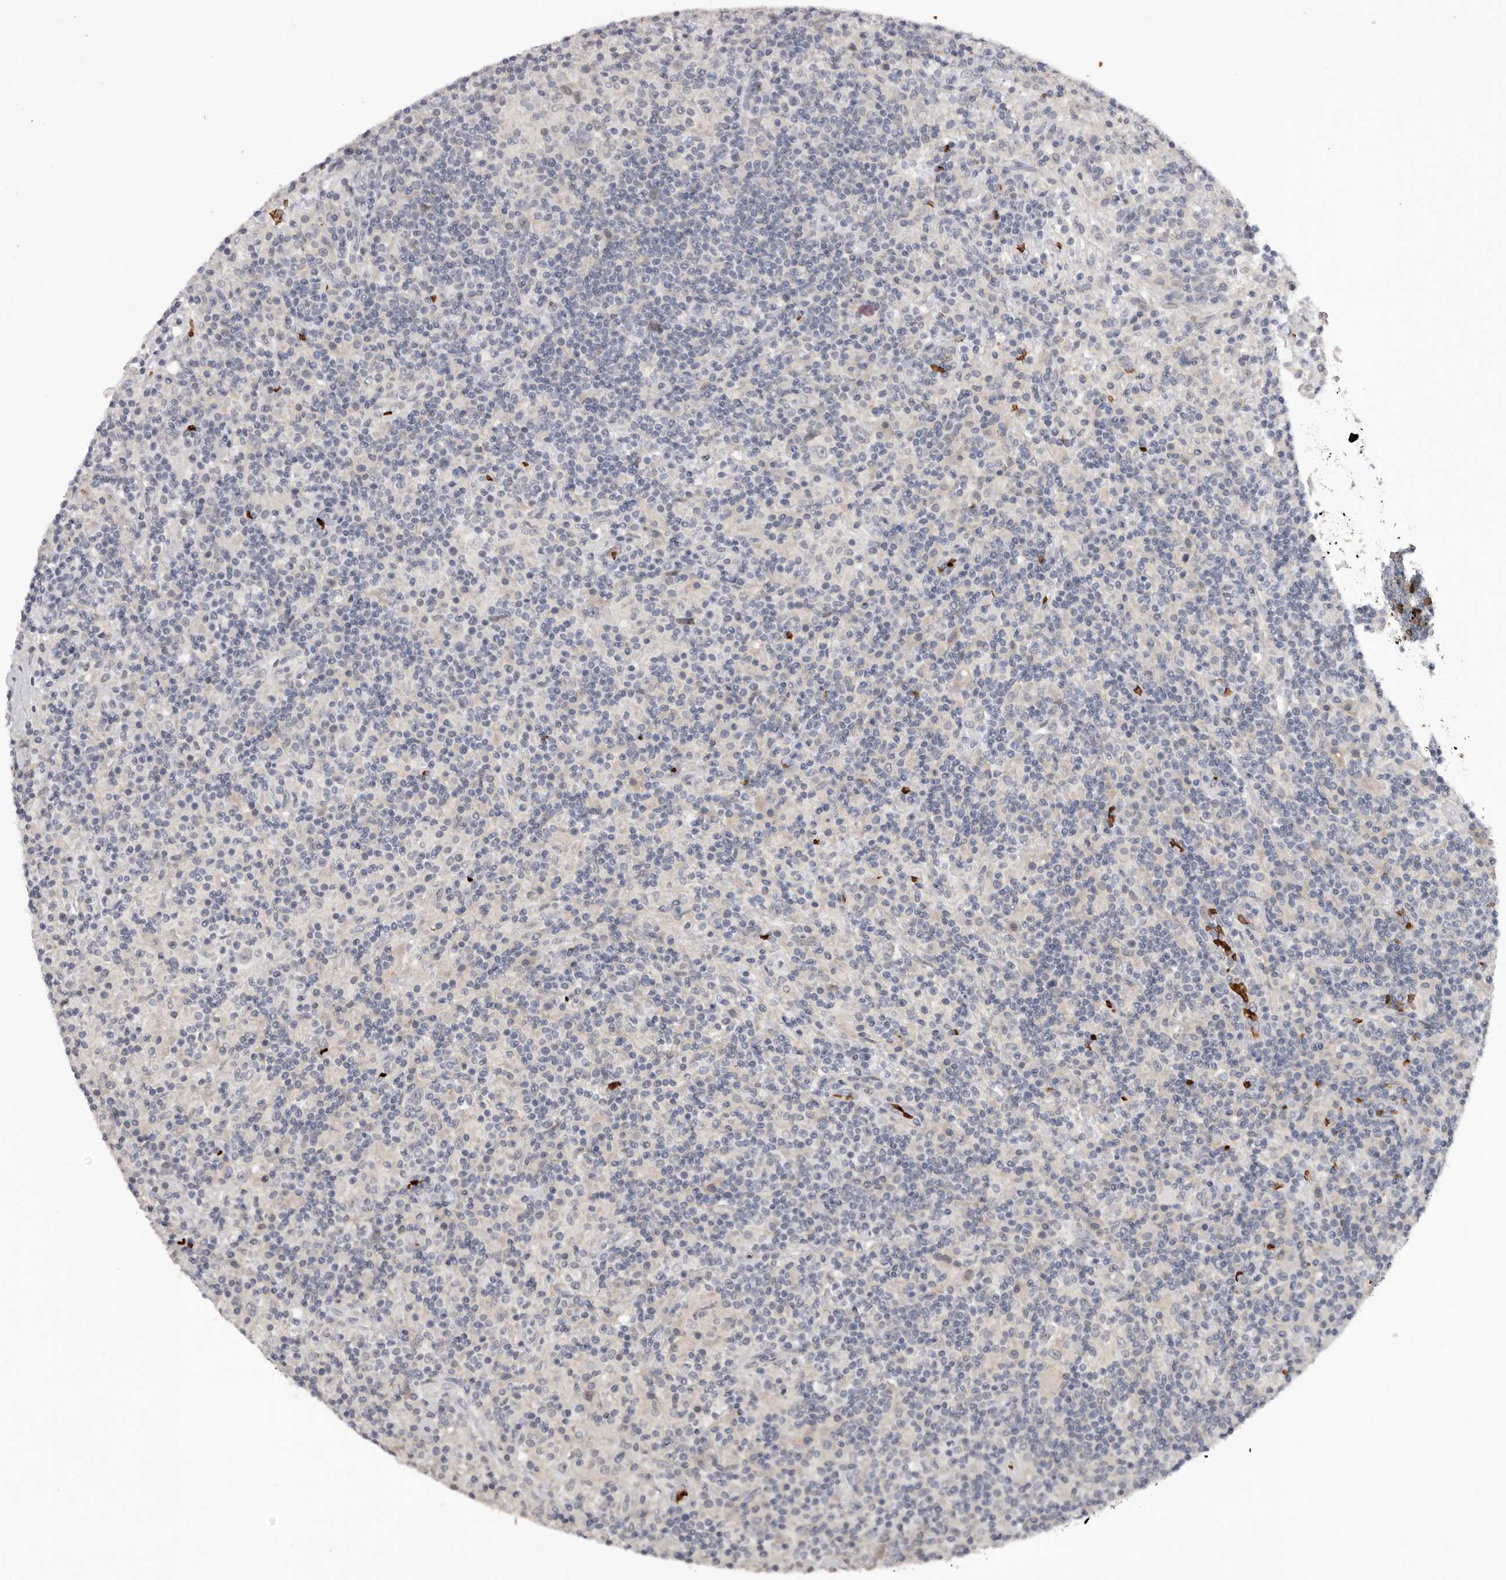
{"staining": {"intensity": "negative", "quantity": "none", "location": "none"}, "tissue": "lymphoma", "cell_type": "Tumor cells", "image_type": "cancer", "snomed": [{"axis": "morphology", "description": "Hodgkin's disease, NOS"}, {"axis": "topography", "description": "Lymph node"}], "caption": "Tumor cells show no significant staining in lymphoma.", "gene": "TNR", "patient": {"sex": "male", "age": 70}}